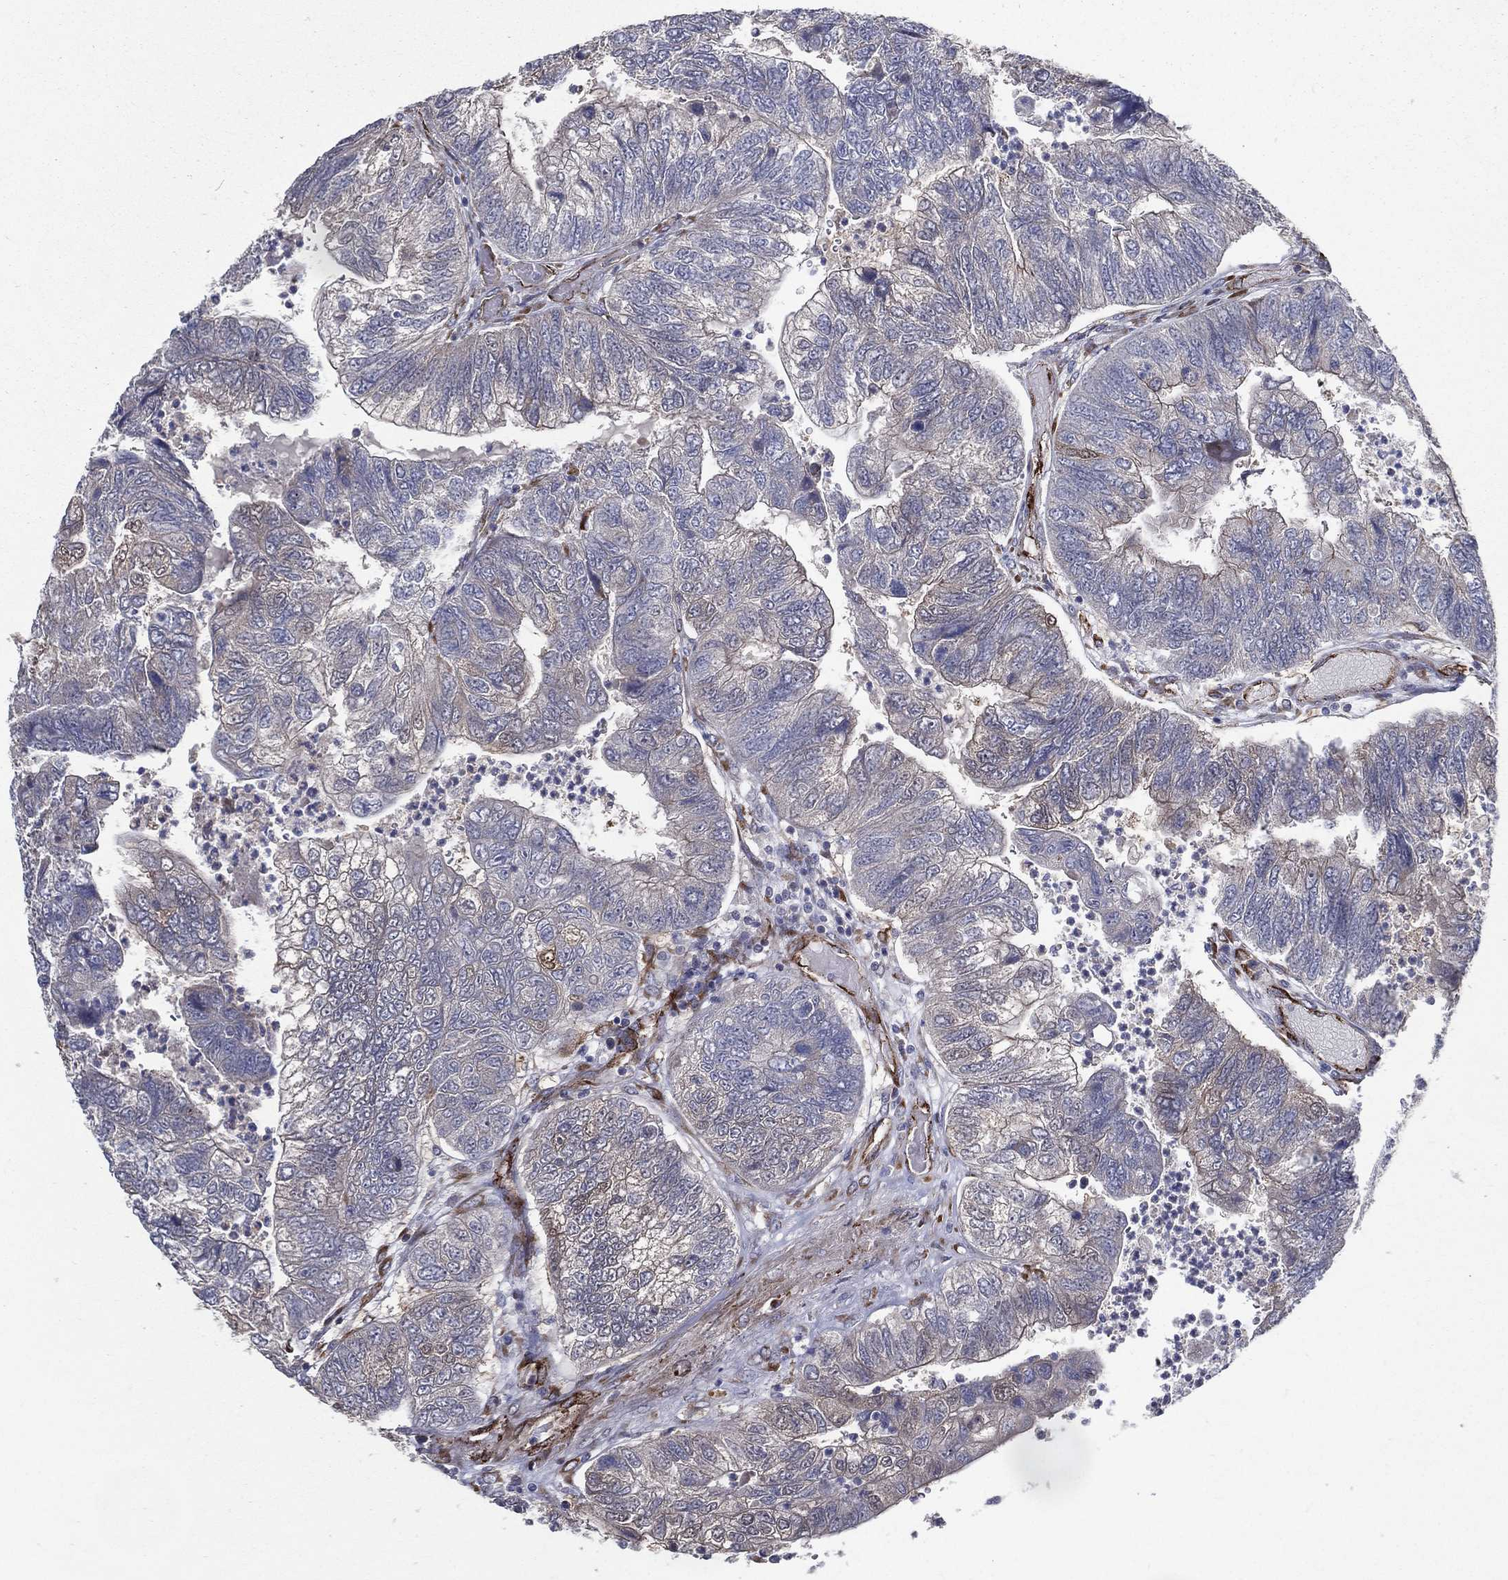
{"staining": {"intensity": "moderate", "quantity": "25%-75%", "location": "cytoplasmic/membranous"}, "tissue": "colorectal cancer", "cell_type": "Tumor cells", "image_type": "cancer", "snomed": [{"axis": "morphology", "description": "Adenocarcinoma, NOS"}, {"axis": "topography", "description": "Colon"}], "caption": "Protein staining displays moderate cytoplasmic/membranous positivity in approximately 25%-75% of tumor cells in colorectal cancer.", "gene": "ARHGAP11A", "patient": {"sex": "female", "age": 67}}